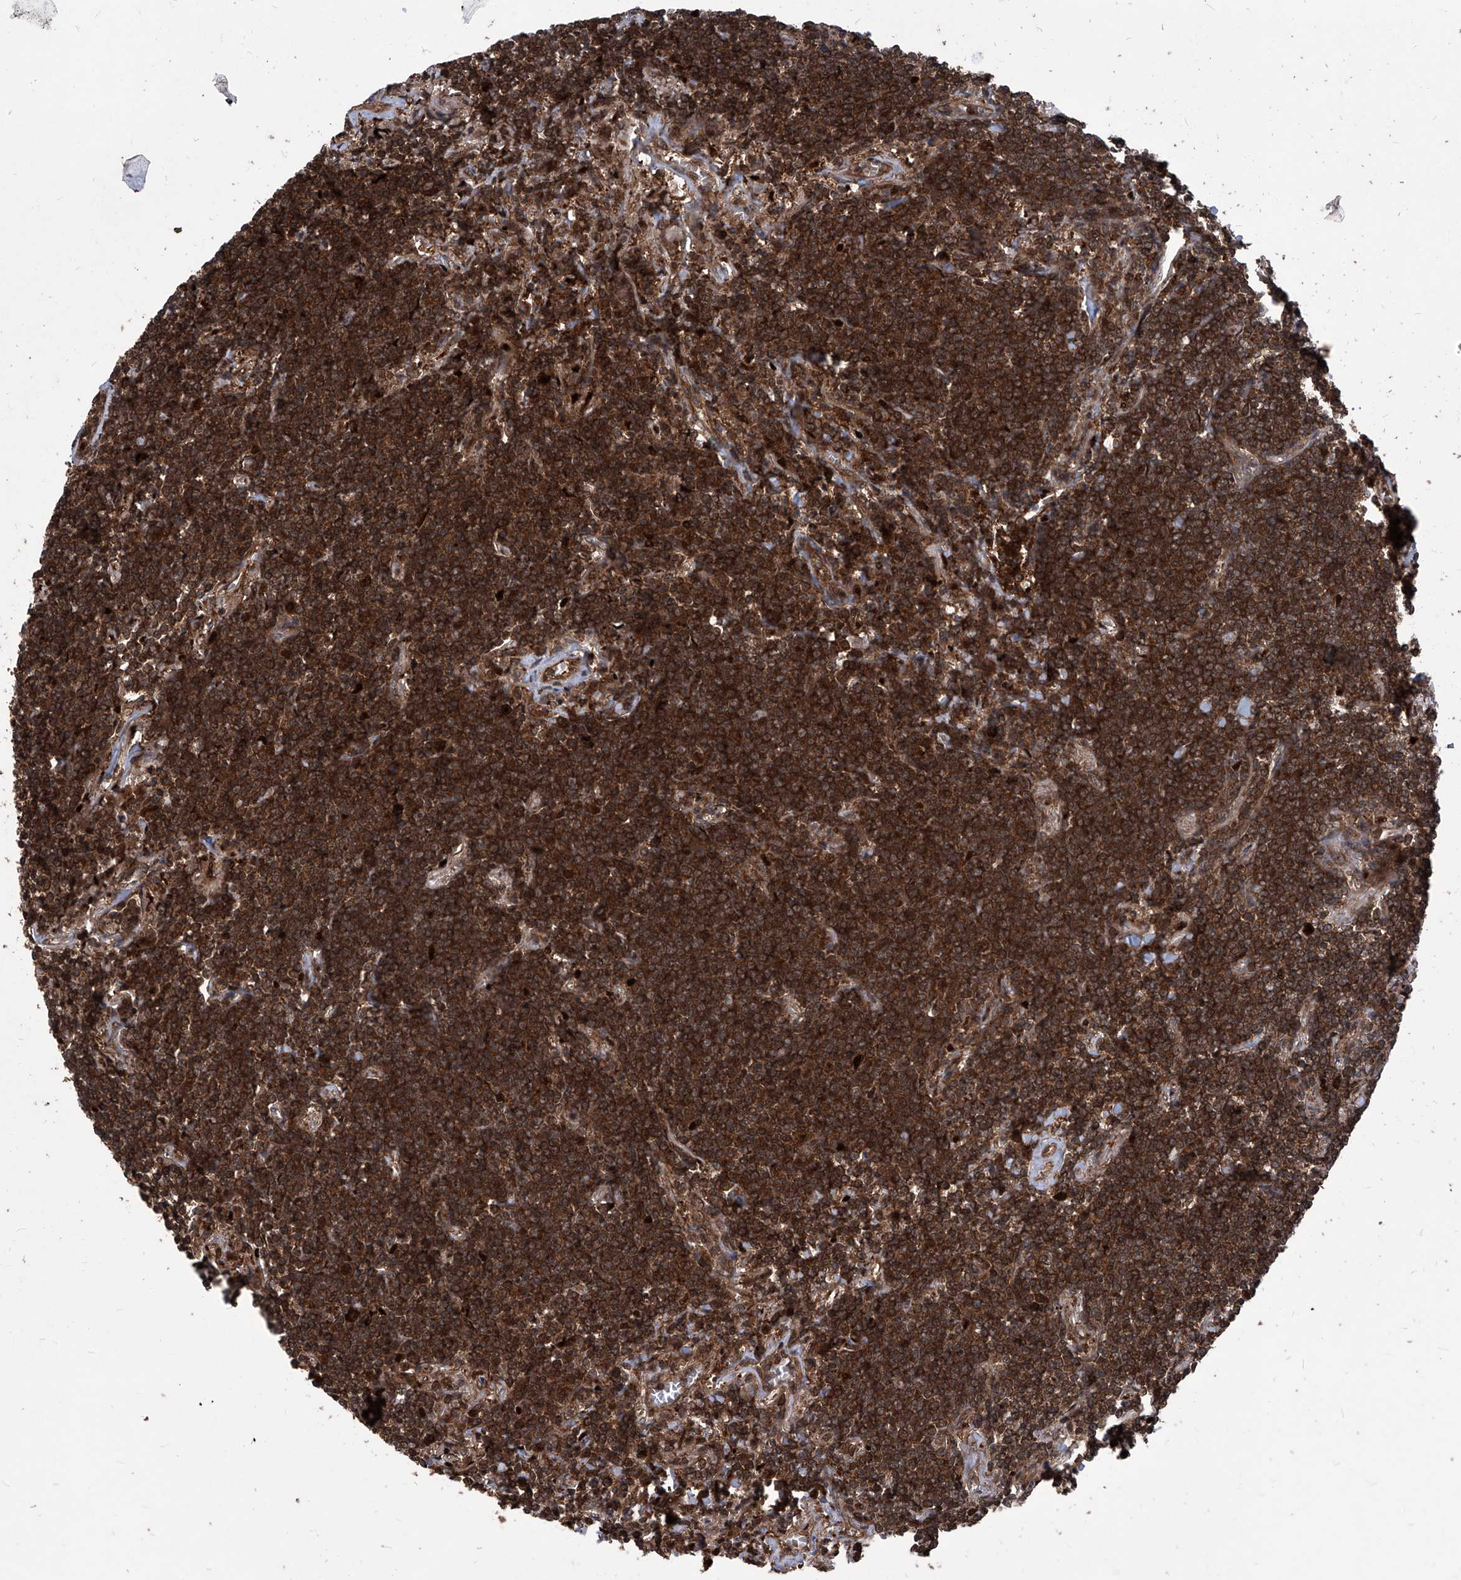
{"staining": {"intensity": "strong", "quantity": ">75%", "location": "cytoplasmic/membranous"}, "tissue": "lymphoma", "cell_type": "Tumor cells", "image_type": "cancer", "snomed": [{"axis": "morphology", "description": "Malignant lymphoma, non-Hodgkin's type, Low grade"}, {"axis": "topography", "description": "Lung"}], "caption": "The histopathology image displays a brown stain indicating the presence of a protein in the cytoplasmic/membranous of tumor cells in lymphoma.", "gene": "PSMB1", "patient": {"sex": "female", "age": 71}}